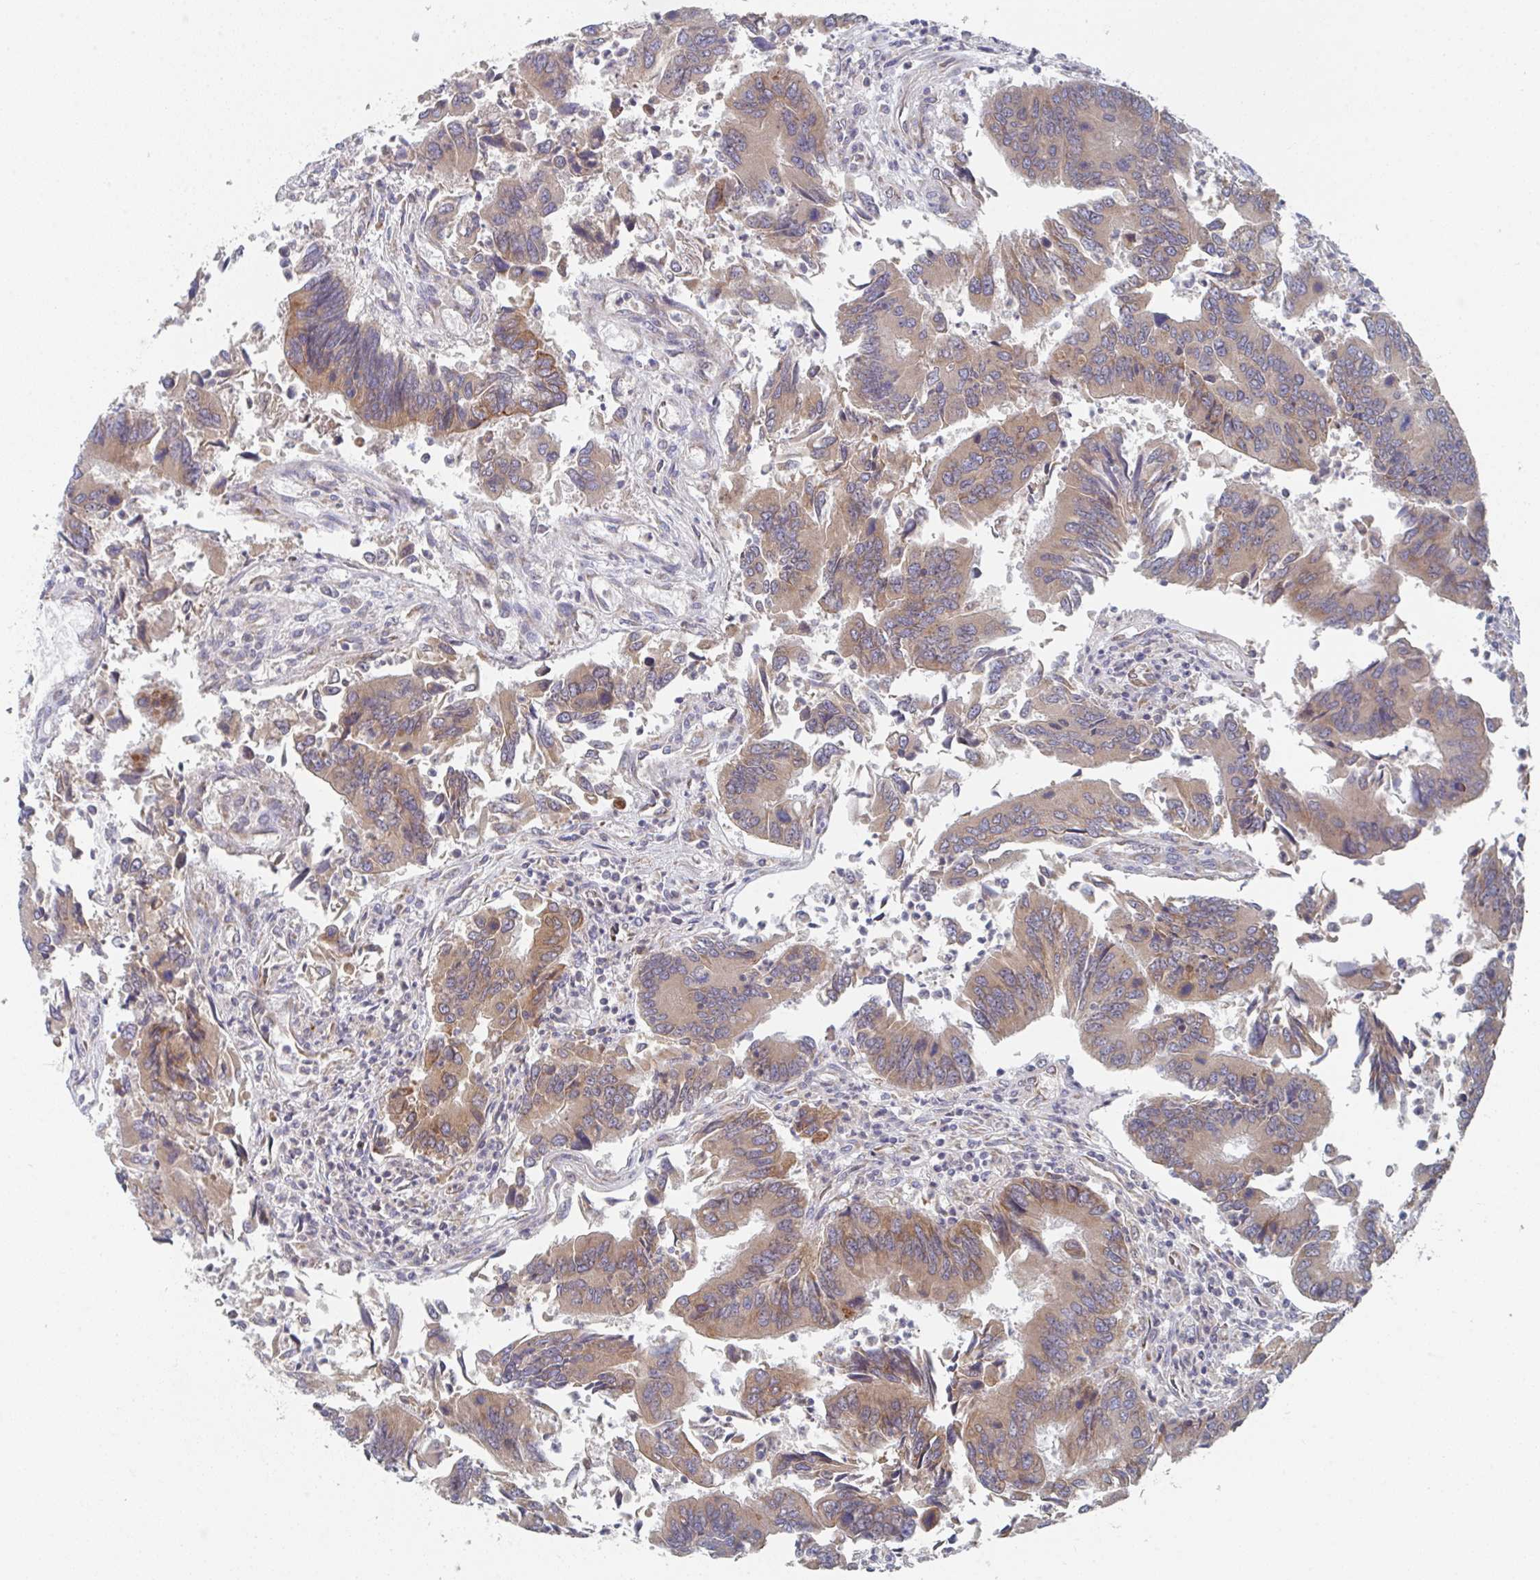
{"staining": {"intensity": "moderate", "quantity": "25%-75%", "location": "cytoplasmic/membranous"}, "tissue": "colorectal cancer", "cell_type": "Tumor cells", "image_type": "cancer", "snomed": [{"axis": "morphology", "description": "Adenocarcinoma, NOS"}, {"axis": "topography", "description": "Colon"}], "caption": "A photomicrograph showing moderate cytoplasmic/membranous expression in about 25%-75% of tumor cells in colorectal cancer, as visualized by brown immunohistochemical staining.", "gene": "ELOVL1", "patient": {"sex": "female", "age": 67}}